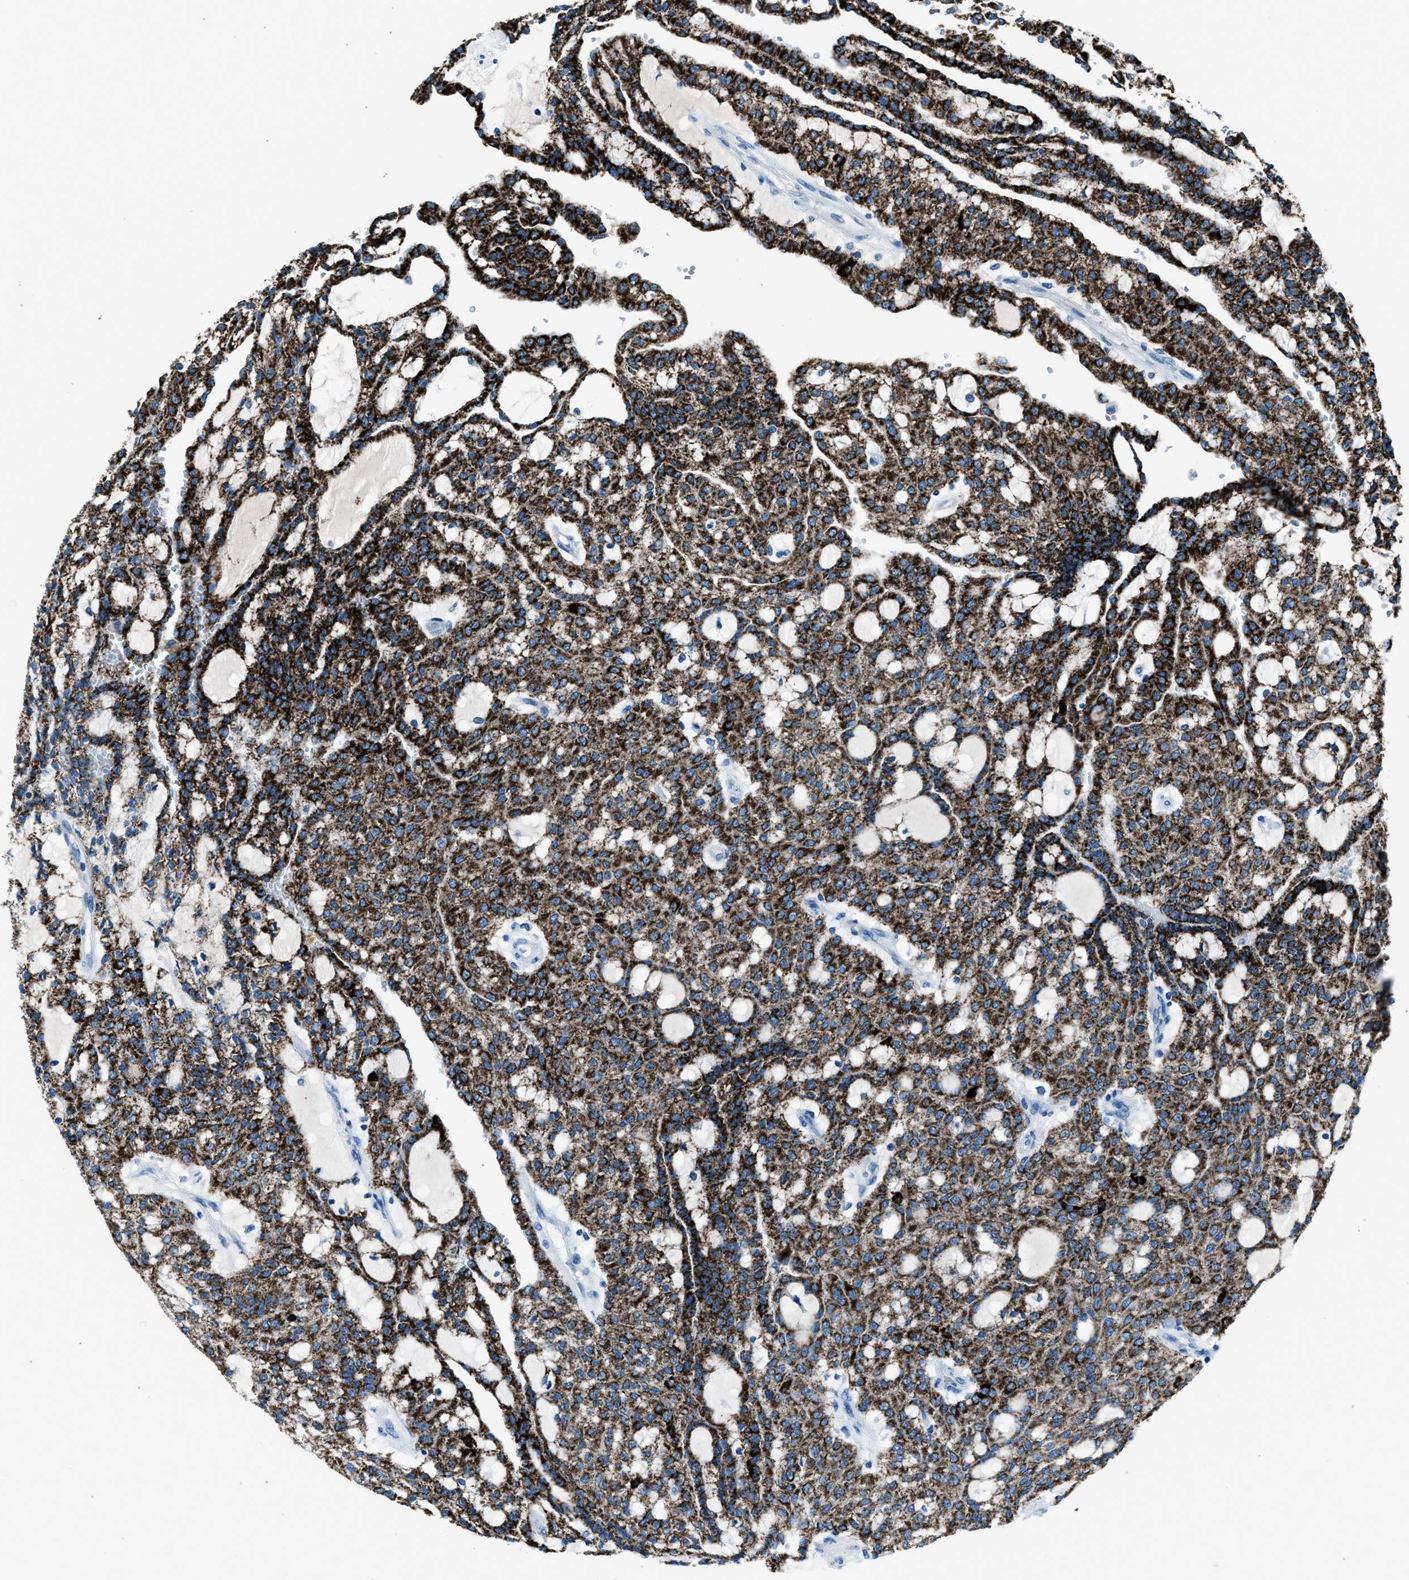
{"staining": {"intensity": "strong", "quantity": ">75%", "location": "cytoplasmic/membranous"}, "tissue": "renal cancer", "cell_type": "Tumor cells", "image_type": "cancer", "snomed": [{"axis": "morphology", "description": "Adenocarcinoma, NOS"}, {"axis": "topography", "description": "Kidney"}], "caption": "Human renal cancer (adenocarcinoma) stained with a protein marker demonstrates strong staining in tumor cells.", "gene": "AMACR", "patient": {"sex": "male", "age": 63}}